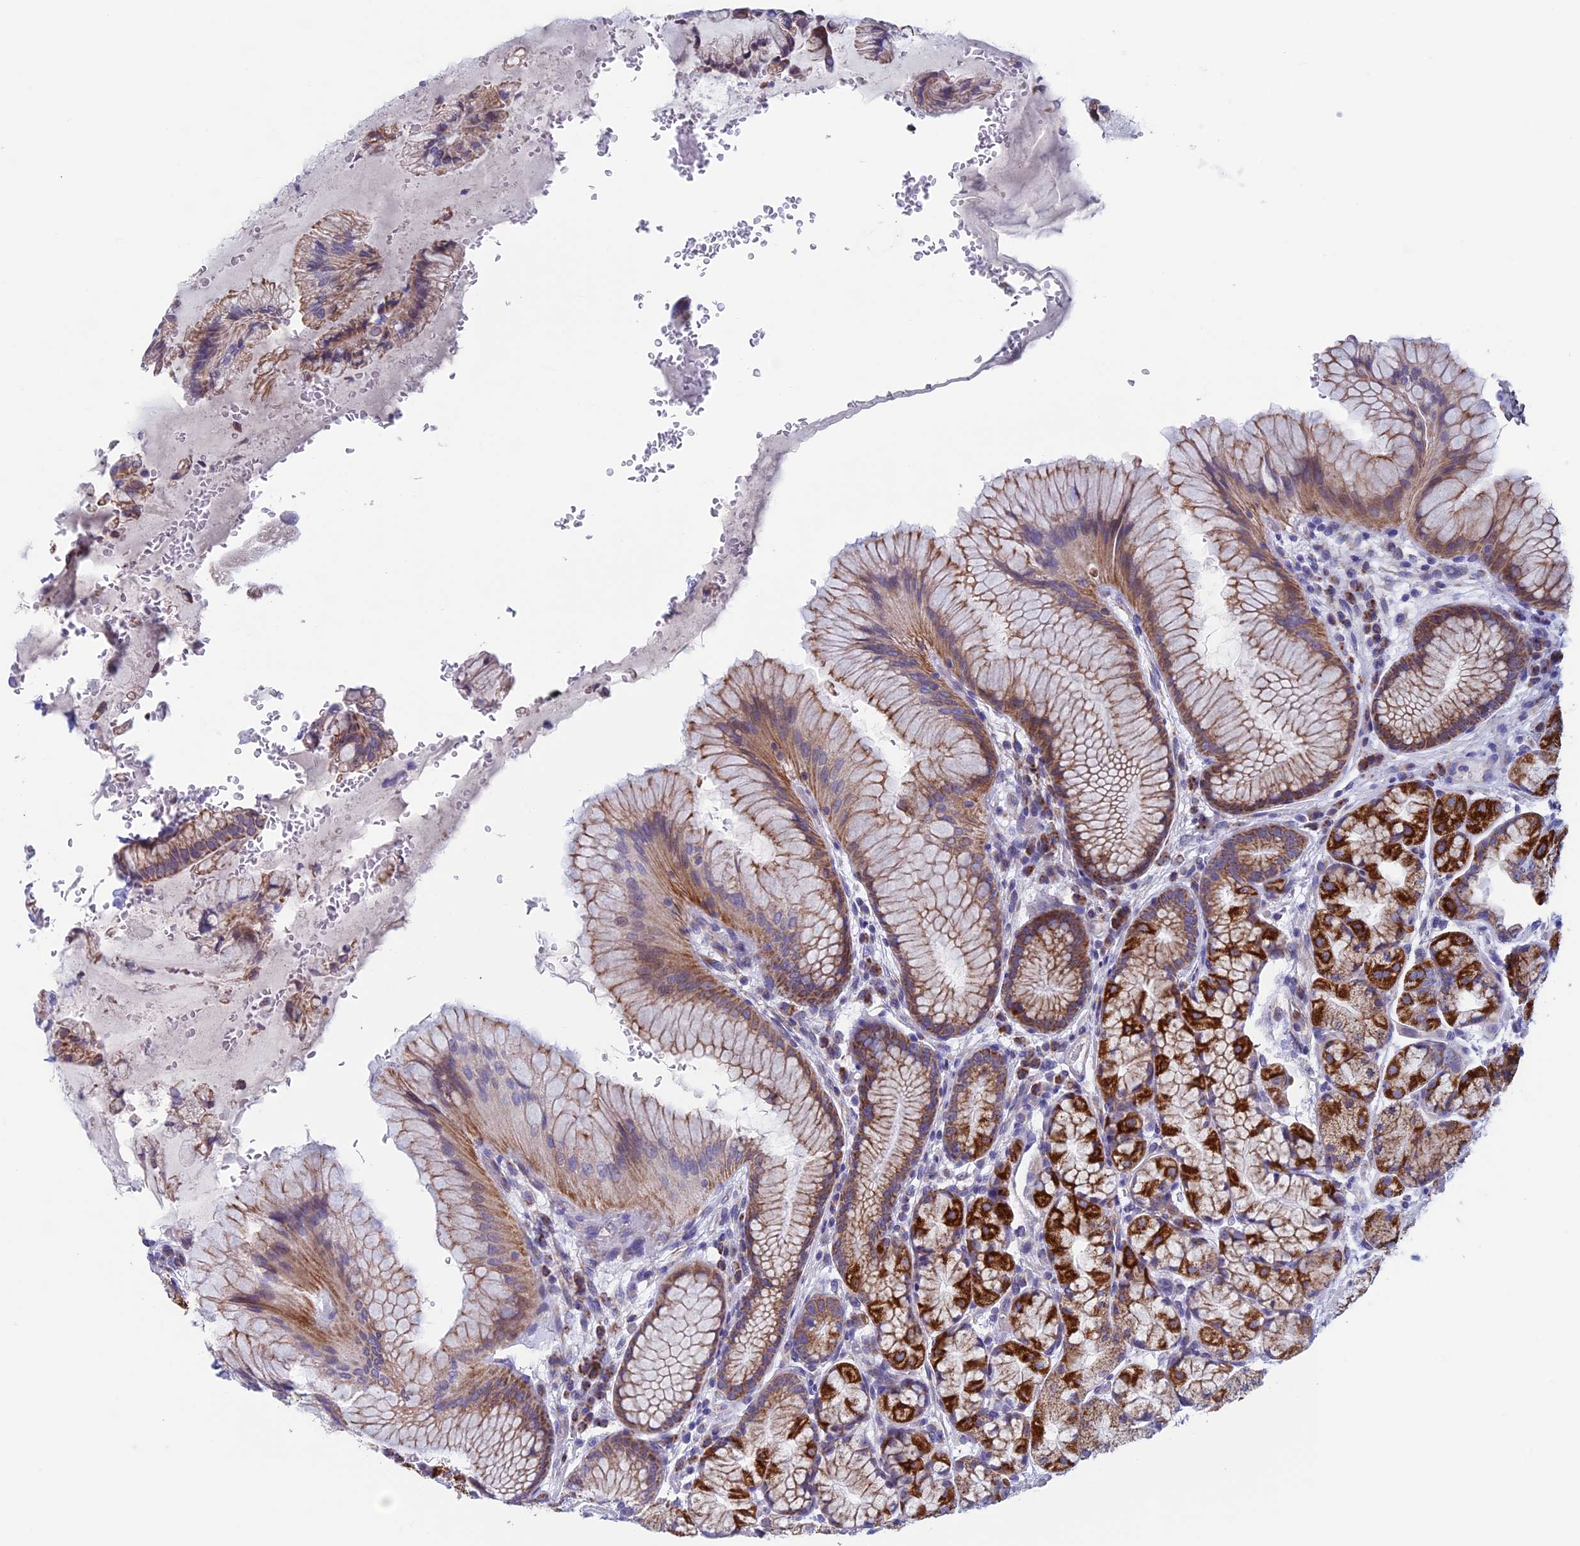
{"staining": {"intensity": "strong", "quantity": ">75%", "location": "cytoplasmic/membranous"}, "tissue": "stomach", "cell_type": "Glandular cells", "image_type": "normal", "snomed": [{"axis": "morphology", "description": "Normal tissue, NOS"}, {"axis": "topography", "description": "Stomach"}], "caption": "Immunohistochemical staining of benign human stomach displays strong cytoplasmic/membranous protein expression in about >75% of glandular cells. (Stains: DAB (3,3'-diaminobenzidine) in brown, nuclei in blue, Microscopy: brightfield microscopy at high magnification).", "gene": "NDUFB9", "patient": {"sex": "male", "age": 63}}